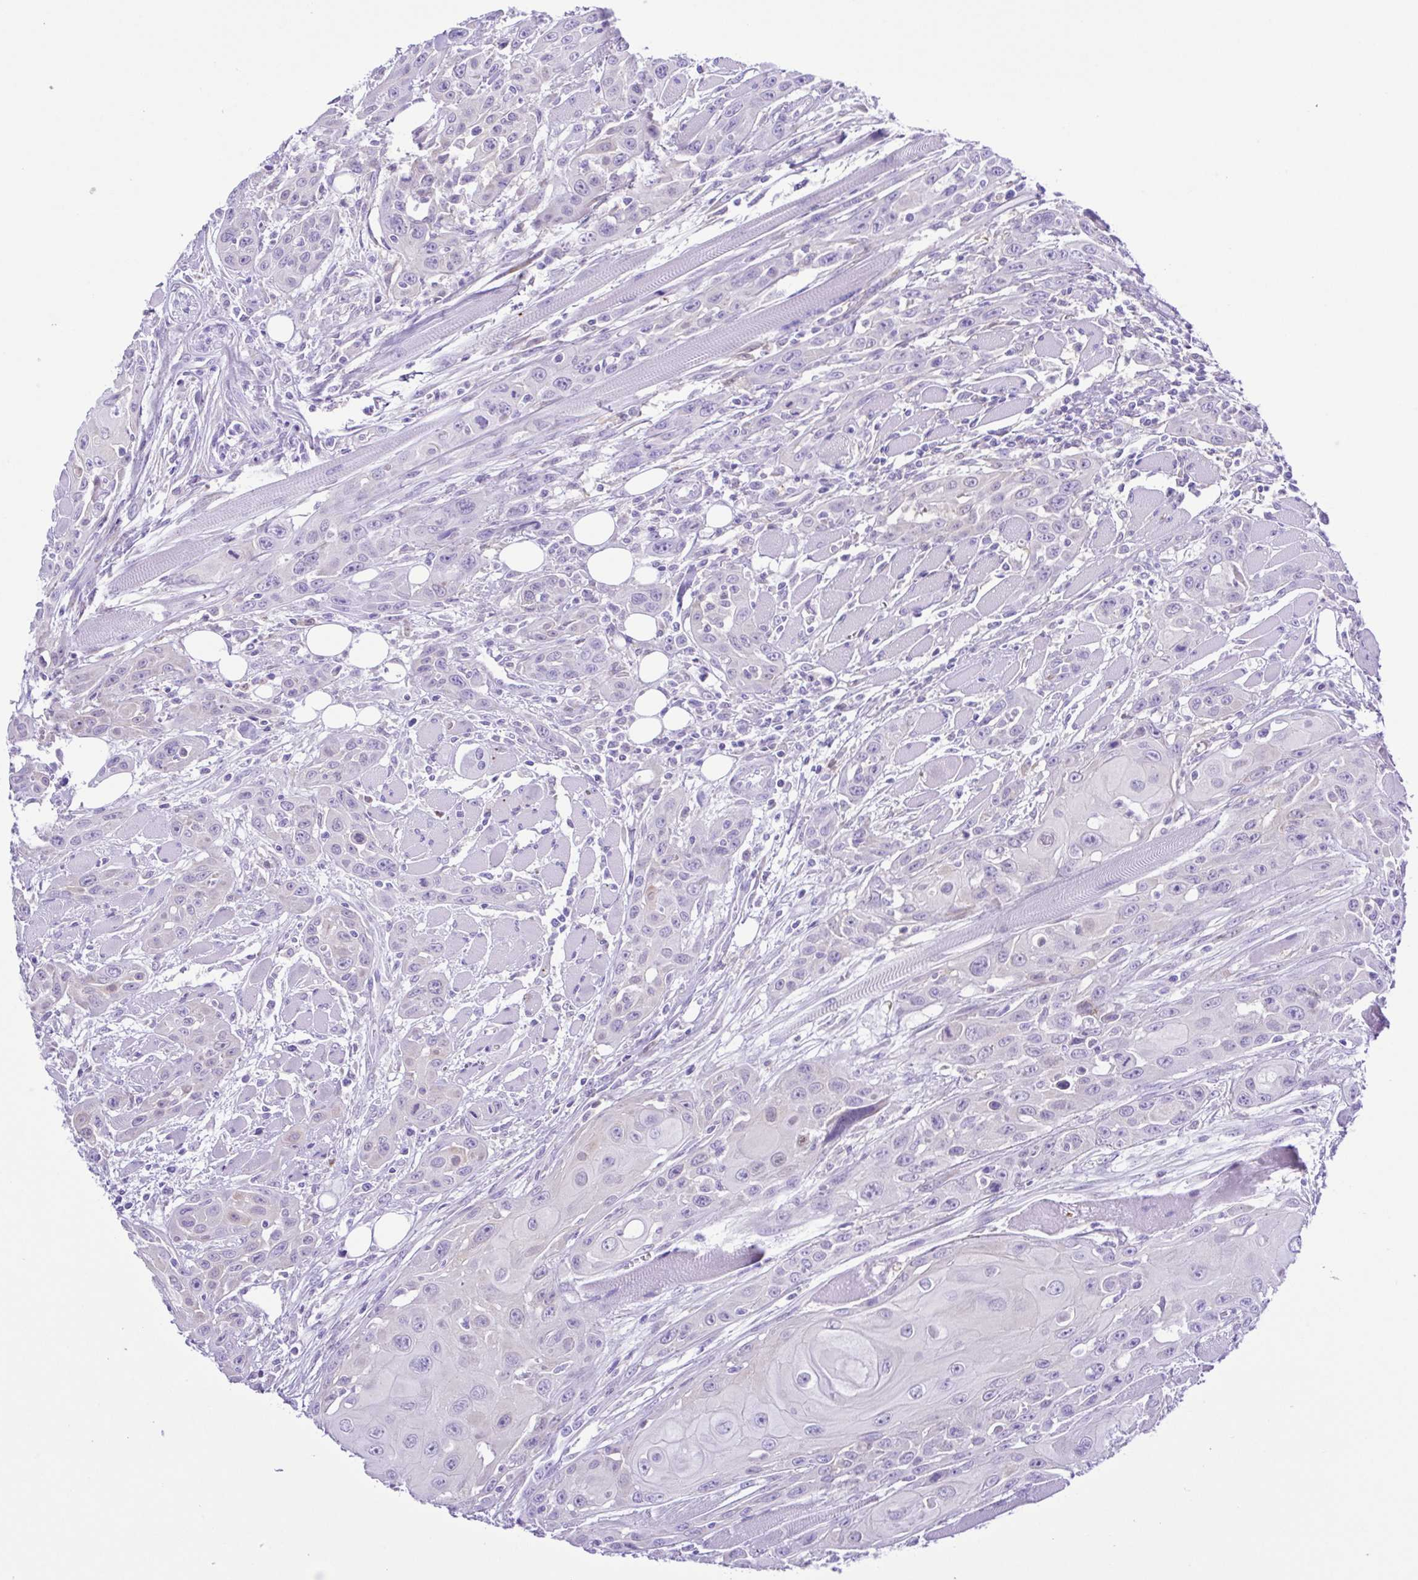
{"staining": {"intensity": "negative", "quantity": "none", "location": "none"}, "tissue": "head and neck cancer", "cell_type": "Tumor cells", "image_type": "cancer", "snomed": [{"axis": "morphology", "description": "Squamous cell carcinoma, NOS"}, {"axis": "topography", "description": "Head-Neck"}], "caption": "Image shows no protein staining in tumor cells of head and neck cancer tissue.", "gene": "GPR17", "patient": {"sex": "female", "age": 80}}